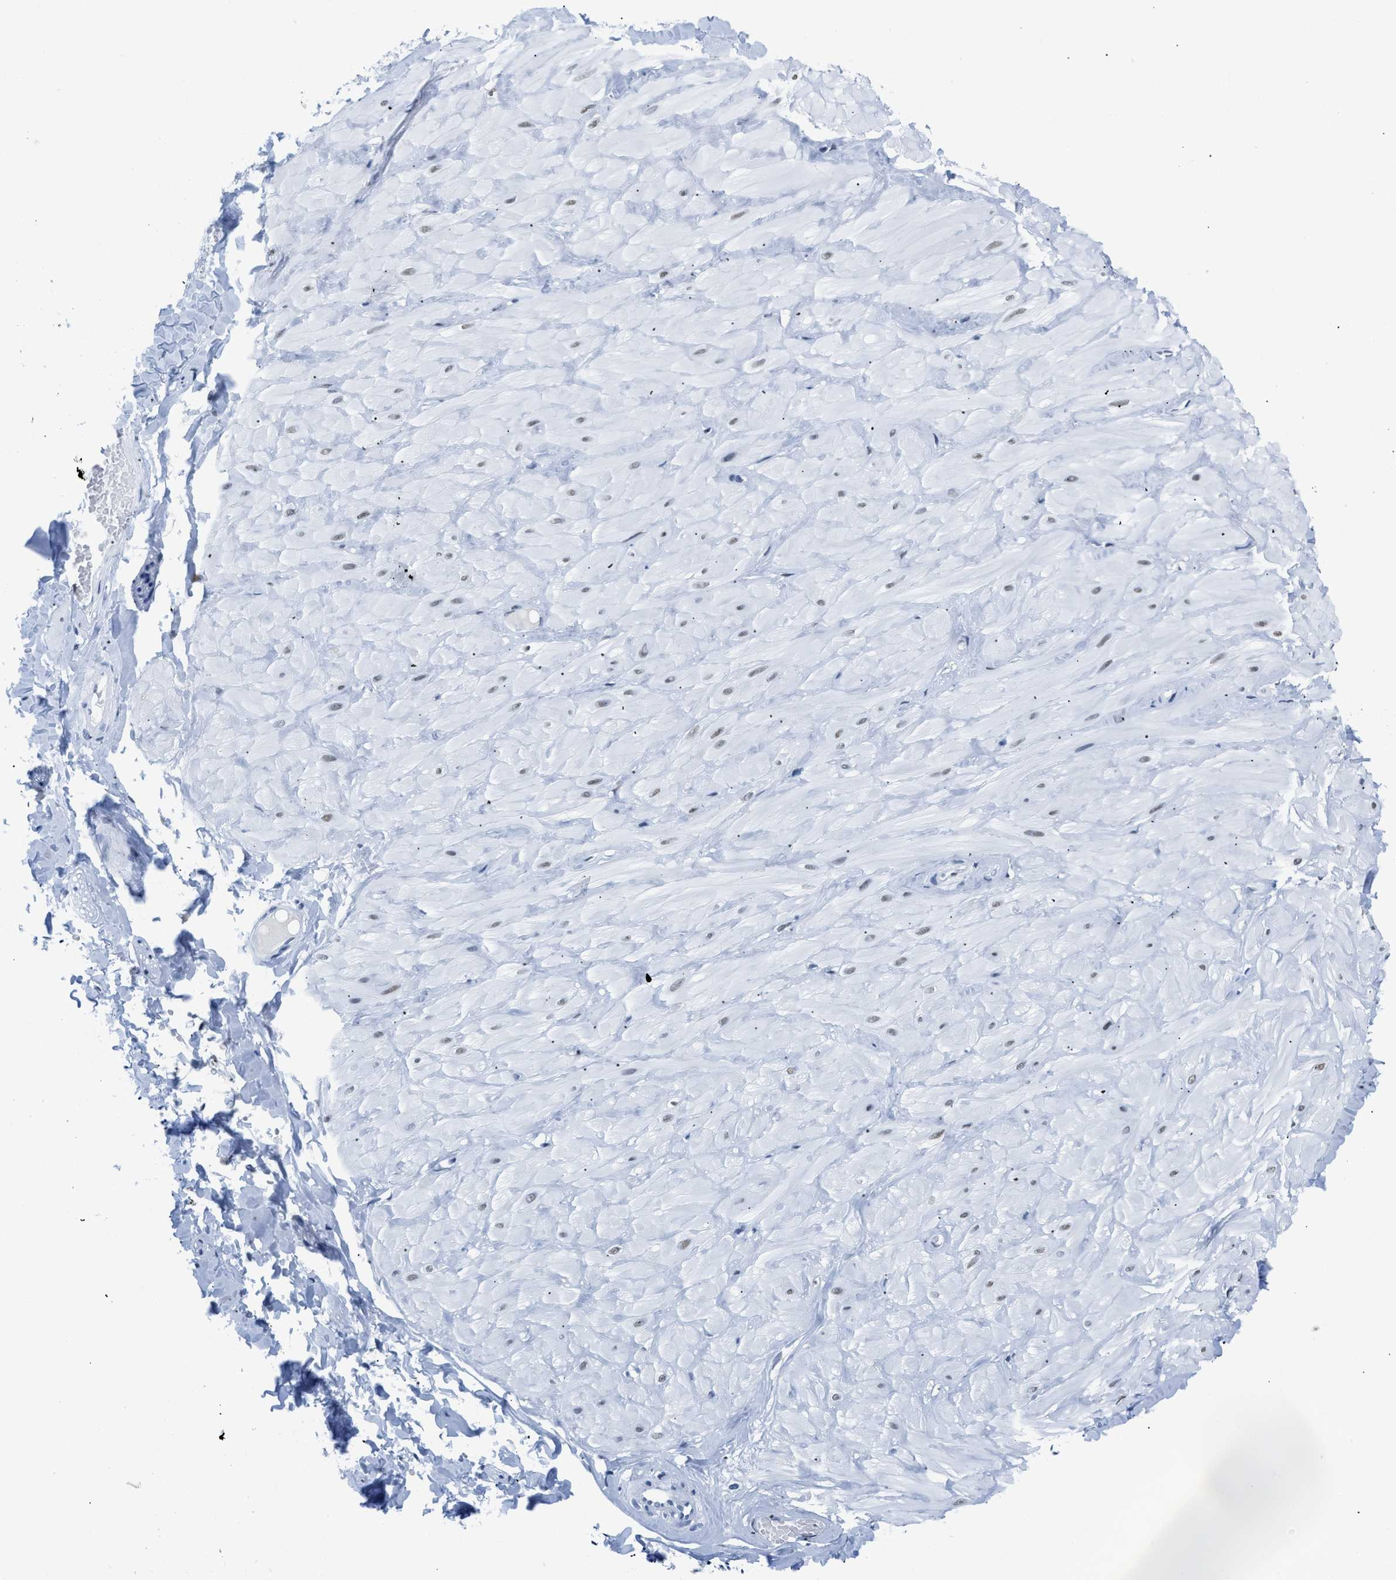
{"staining": {"intensity": "negative", "quantity": "none", "location": "none"}, "tissue": "adipose tissue", "cell_type": "Adipocytes", "image_type": "normal", "snomed": [{"axis": "morphology", "description": "Normal tissue, NOS"}, {"axis": "topography", "description": "Adipose tissue"}, {"axis": "topography", "description": "Vascular tissue"}, {"axis": "topography", "description": "Peripheral nerve tissue"}], "caption": "This histopathology image is of benign adipose tissue stained with IHC to label a protein in brown with the nuclei are counter-stained blue. There is no positivity in adipocytes.", "gene": "CTBP1", "patient": {"sex": "male", "age": 25}}